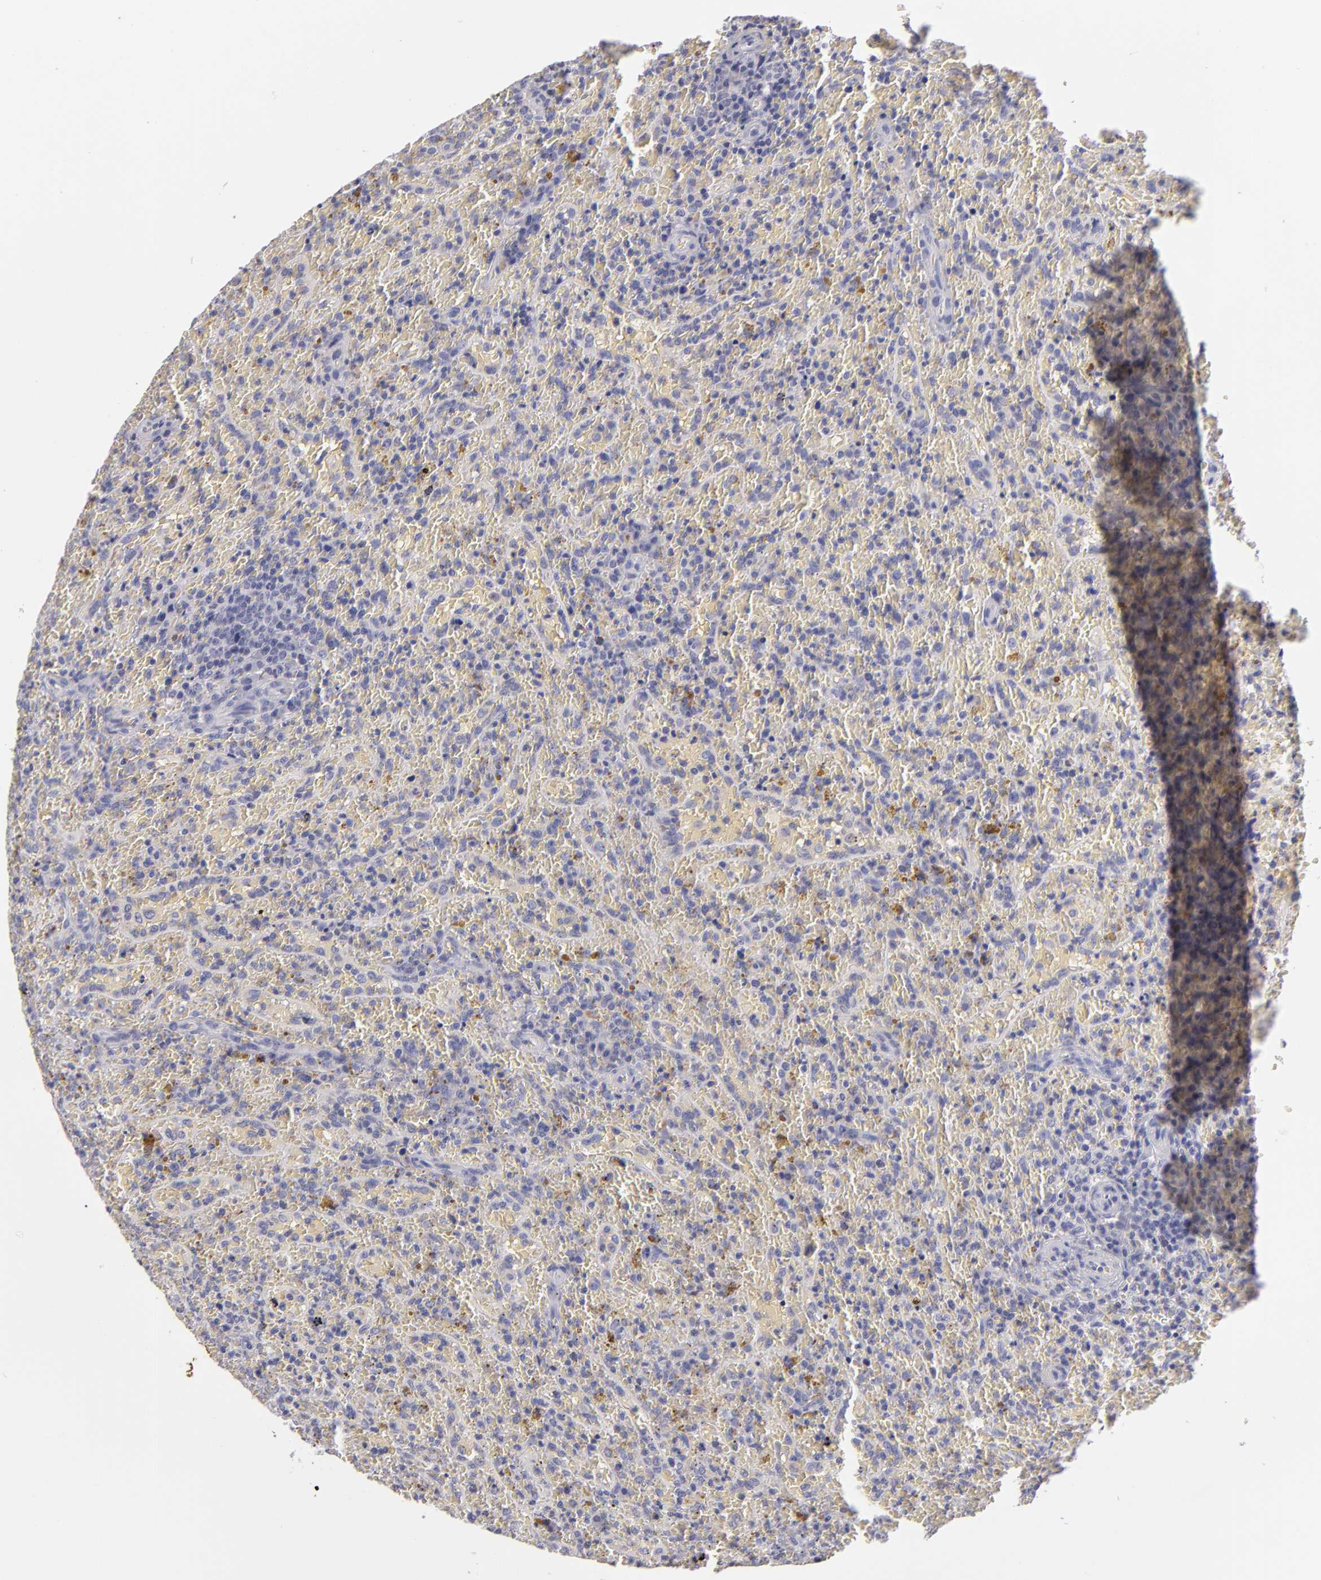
{"staining": {"intensity": "negative", "quantity": "none", "location": "none"}, "tissue": "lymphoma", "cell_type": "Tumor cells", "image_type": "cancer", "snomed": [{"axis": "morphology", "description": "Malignant lymphoma, non-Hodgkin's type, High grade"}, {"axis": "topography", "description": "Spleen"}, {"axis": "topography", "description": "Lymph node"}], "caption": "Immunohistochemistry of malignant lymphoma, non-Hodgkin's type (high-grade) displays no positivity in tumor cells.", "gene": "TNNC1", "patient": {"sex": "female", "age": 70}}